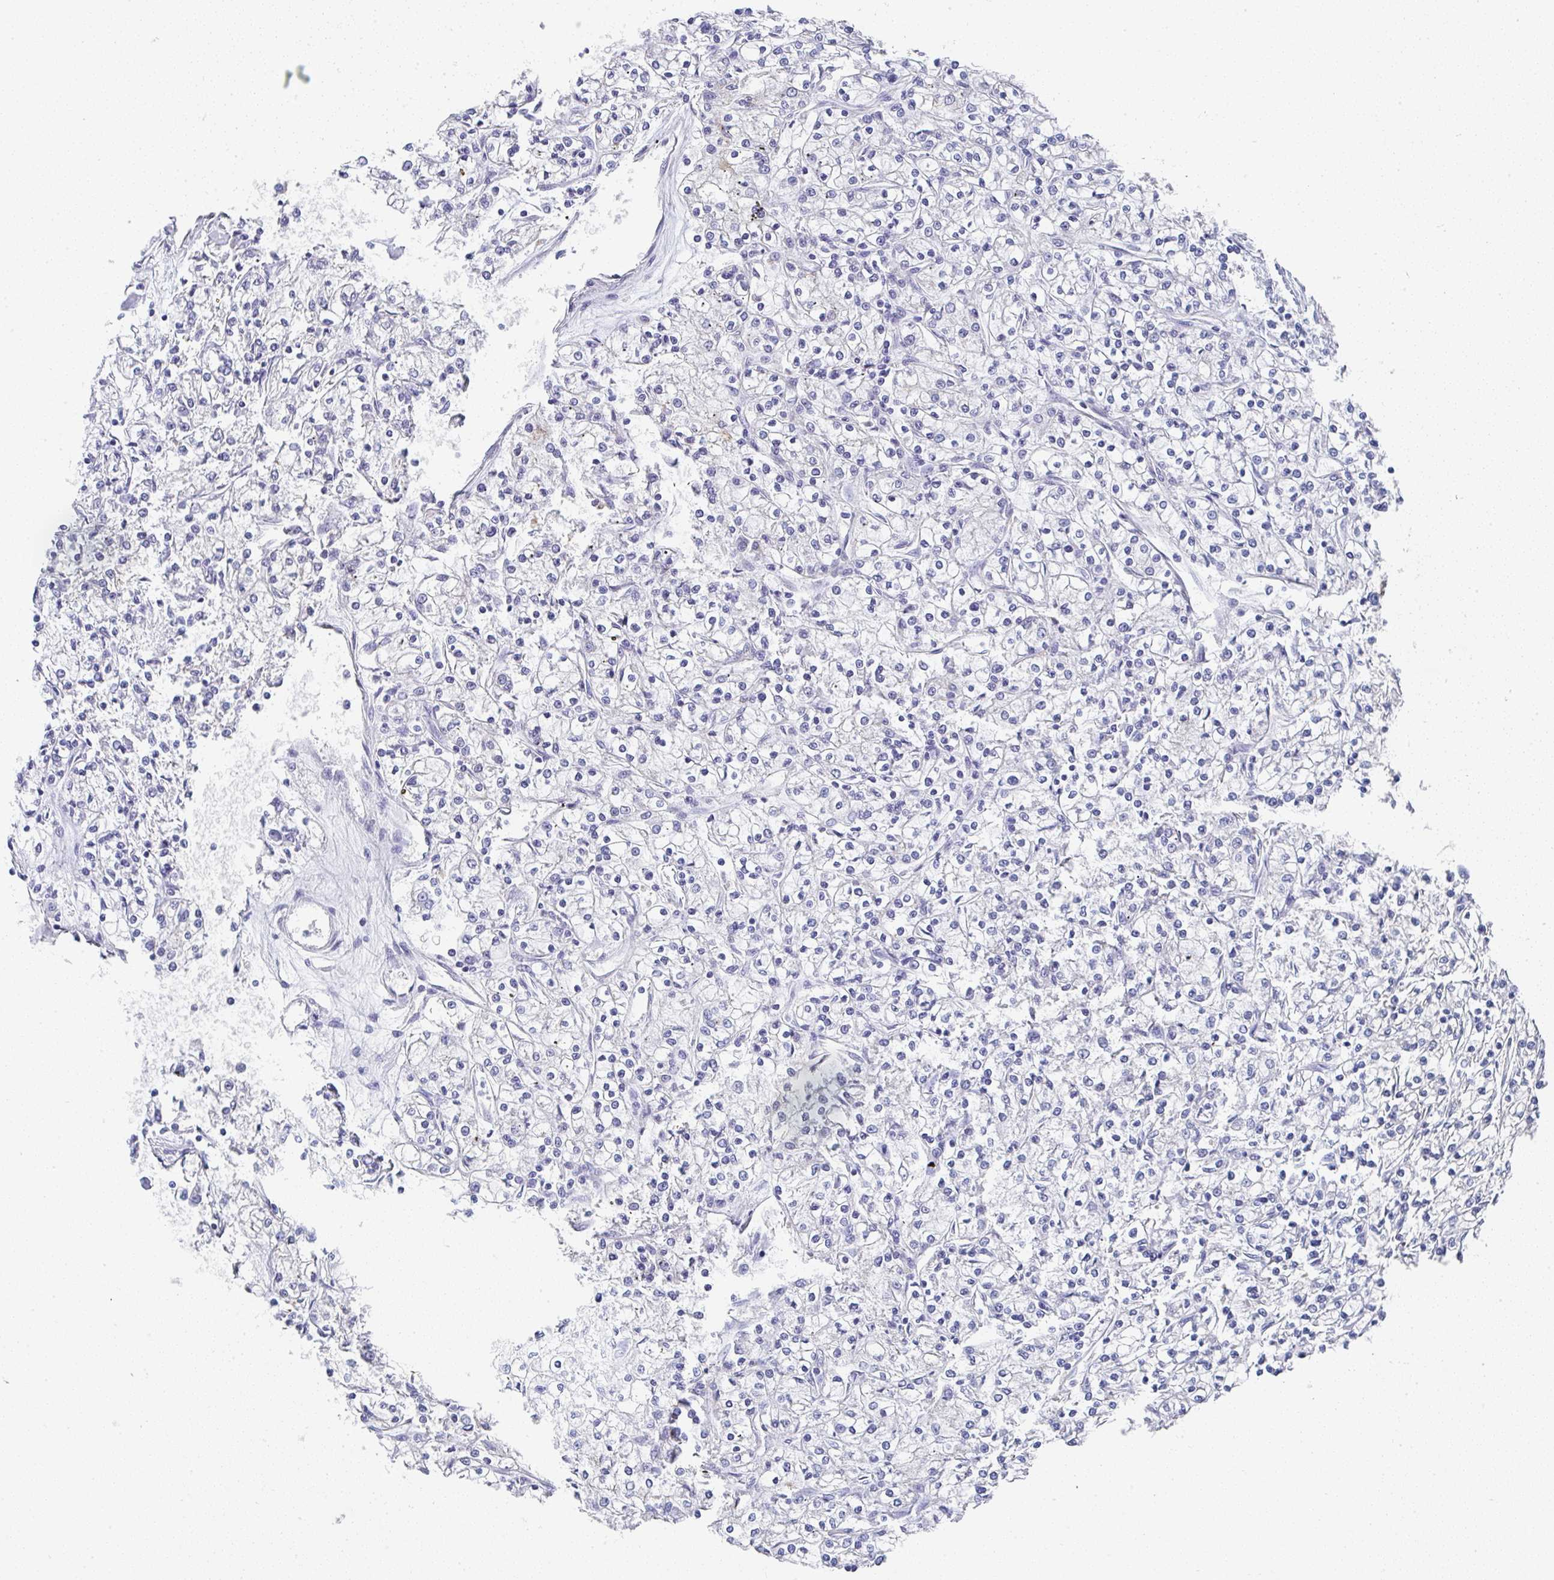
{"staining": {"intensity": "negative", "quantity": "none", "location": "none"}, "tissue": "renal cancer", "cell_type": "Tumor cells", "image_type": "cancer", "snomed": [{"axis": "morphology", "description": "Adenocarcinoma, NOS"}, {"axis": "topography", "description": "Kidney"}], "caption": "This is an IHC histopathology image of renal adenocarcinoma. There is no positivity in tumor cells.", "gene": "NCF1", "patient": {"sex": "female", "age": 59}}